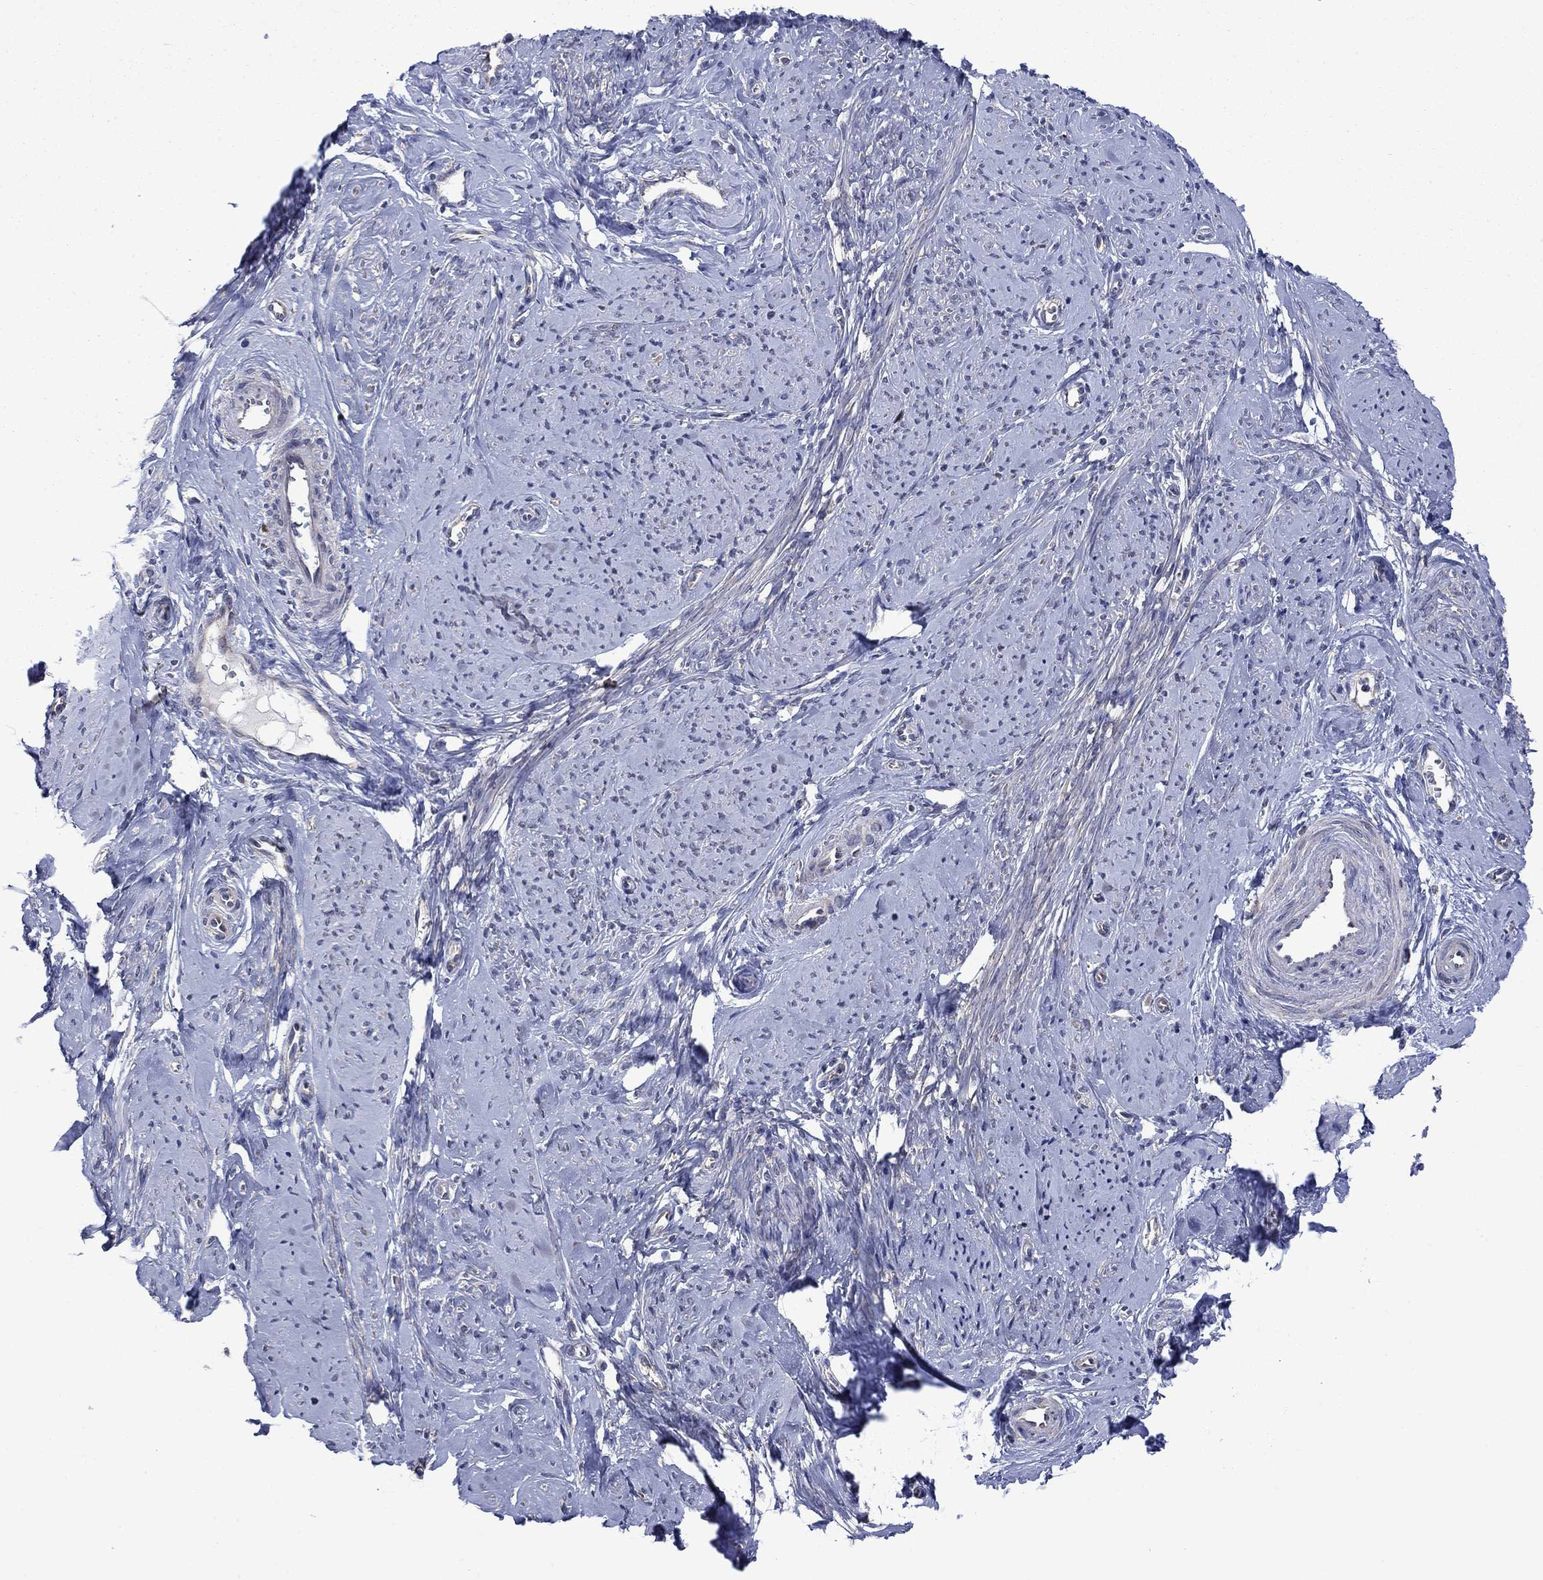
{"staining": {"intensity": "negative", "quantity": "none", "location": "none"}, "tissue": "smooth muscle", "cell_type": "Smooth muscle cells", "image_type": "normal", "snomed": [{"axis": "morphology", "description": "Normal tissue, NOS"}, {"axis": "topography", "description": "Smooth muscle"}], "caption": "DAB immunohistochemical staining of normal human smooth muscle exhibits no significant expression in smooth muscle cells.", "gene": "FURIN", "patient": {"sex": "female", "age": 48}}